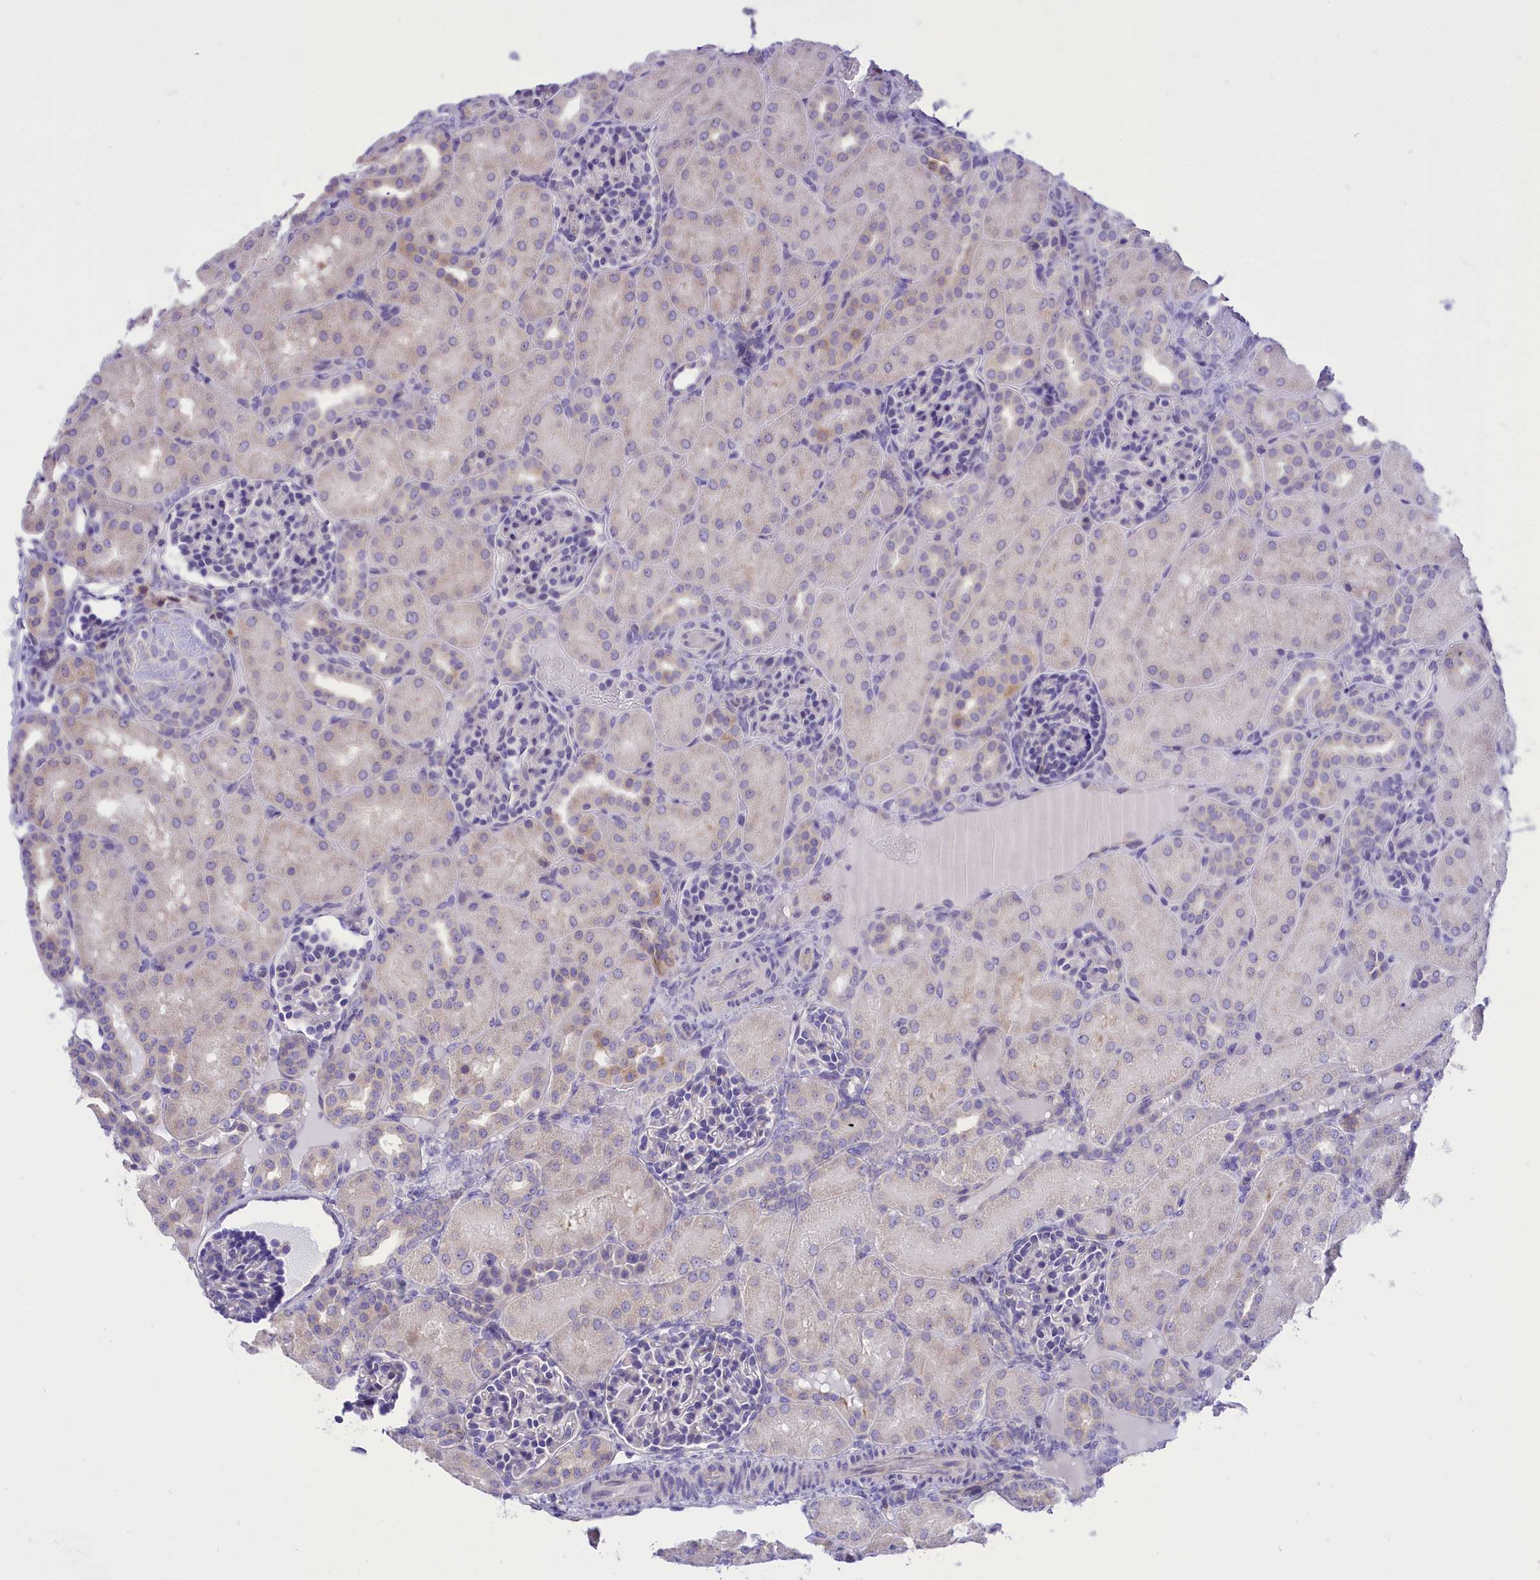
{"staining": {"intensity": "negative", "quantity": "none", "location": "none"}, "tissue": "kidney", "cell_type": "Cells in glomeruli", "image_type": "normal", "snomed": [{"axis": "morphology", "description": "Normal tissue, NOS"}, {"axis": "topography", "description": "Kidney"}], "caption": "IHC histopathology image of benign kidney stained for a protein (brown), which demonstrates no staining in cells in glomeruli.", "gene": "DCAF16", "patient": {"sex": "male", "age": 1}}